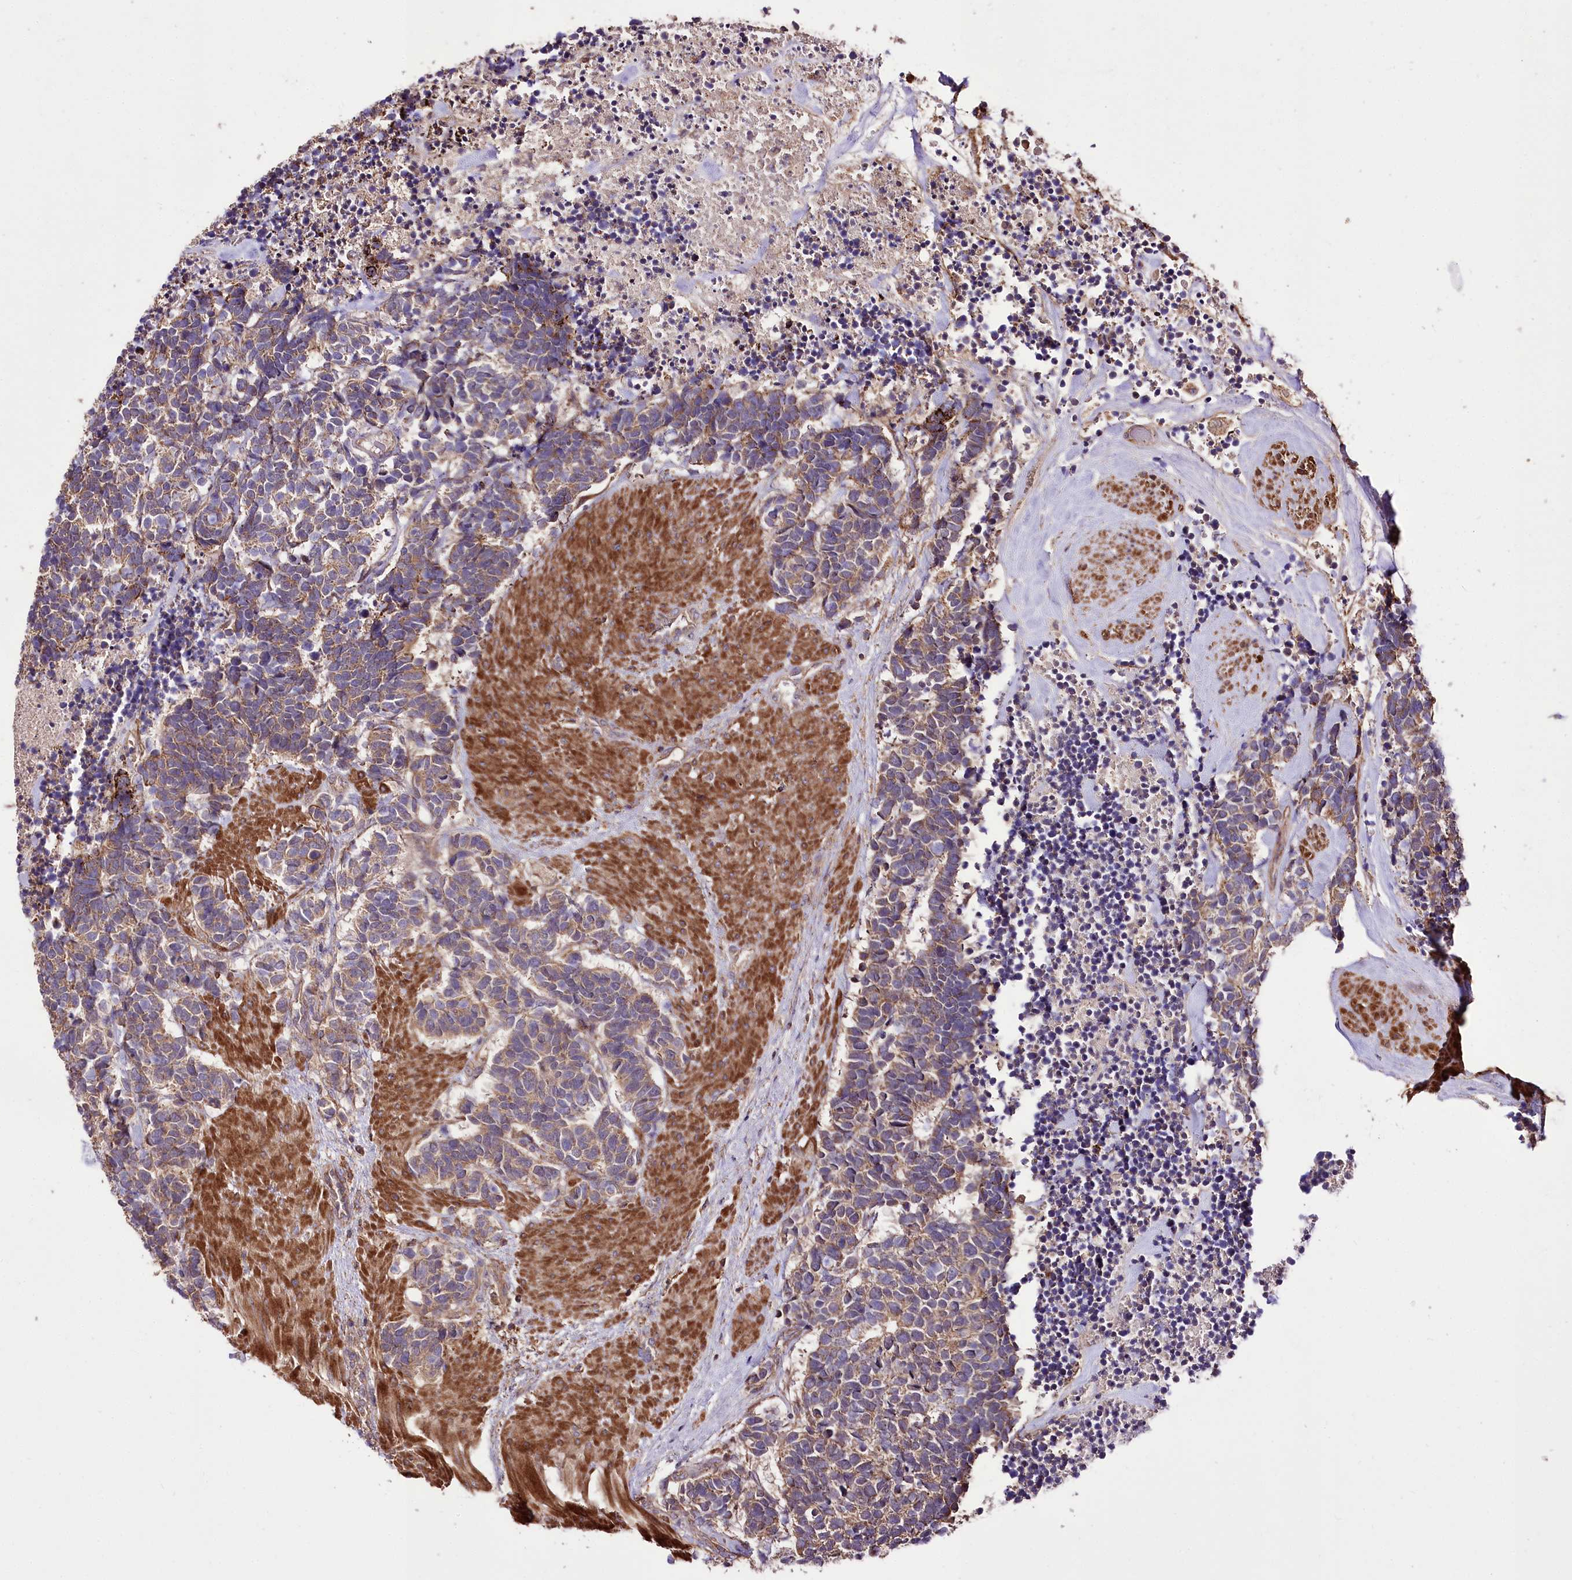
{"staining": {"intensity": "weak", "quantity": "25%-75%", "location": "cytoplasmic/membranous"}, "tissue": "carcinoid", "cell_type": "Tumor cells", "image_type": "cancer", "snomed": [{"axis": "morphology", "description": "Carcinoma, NOS"}, {"axis": "morphology", "description": "Carcinoid, malignant, NOS"}, {"axis": "topography", "description": "Urinary bladder"}], "caption": "This micrograph reveals immunohistochemistry (IHC) staining of carcinoid, with low weak cytoplasmic/membranous staining in approximately 25%-75% of tumor cells.", "gene": "WWC1", "patient": {"sex": "male", "age": 57}}